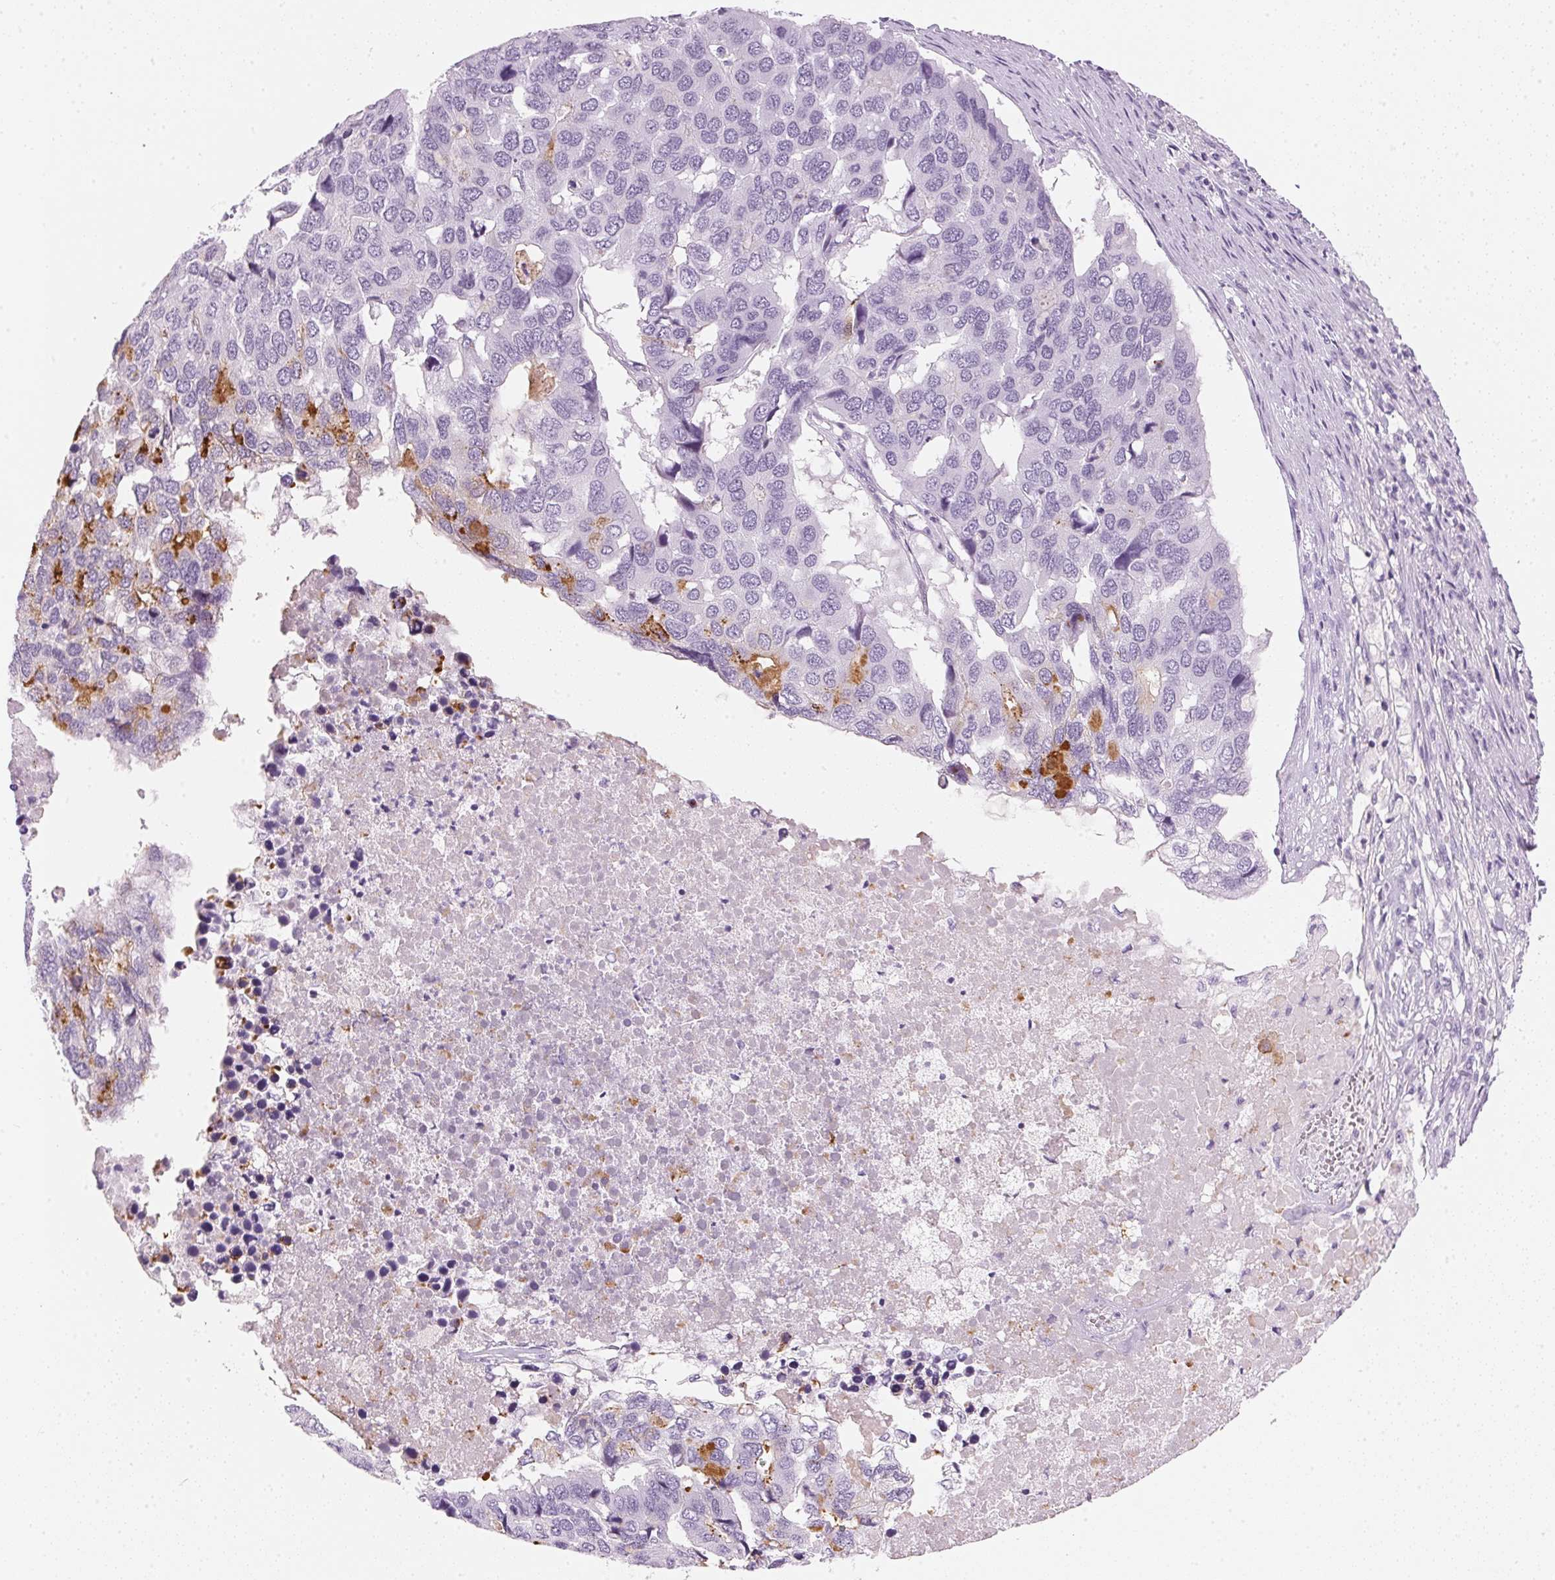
{"staining": {"intensity": "moderate", "quantity": "<25%", "location": "cytoplasmic/membranous"}, "tissue": "pancreatic cancer", "cell_type": "Tumor cells", "image_type": "cancer", "snomed": [{"axis": "morphology", "description": "Adenocarcinoma, NOS"}, {"axis": "topography", "description": "Pancreas"}], "caption": "This micrograph reveals IHC staining of pancreatic cancer, with low moderate cytoplasmic/membranous staining in approximately <25% of tumor cells.", "gene": "IGFBP1", "patient": {"sex": "male", "age": 50}}